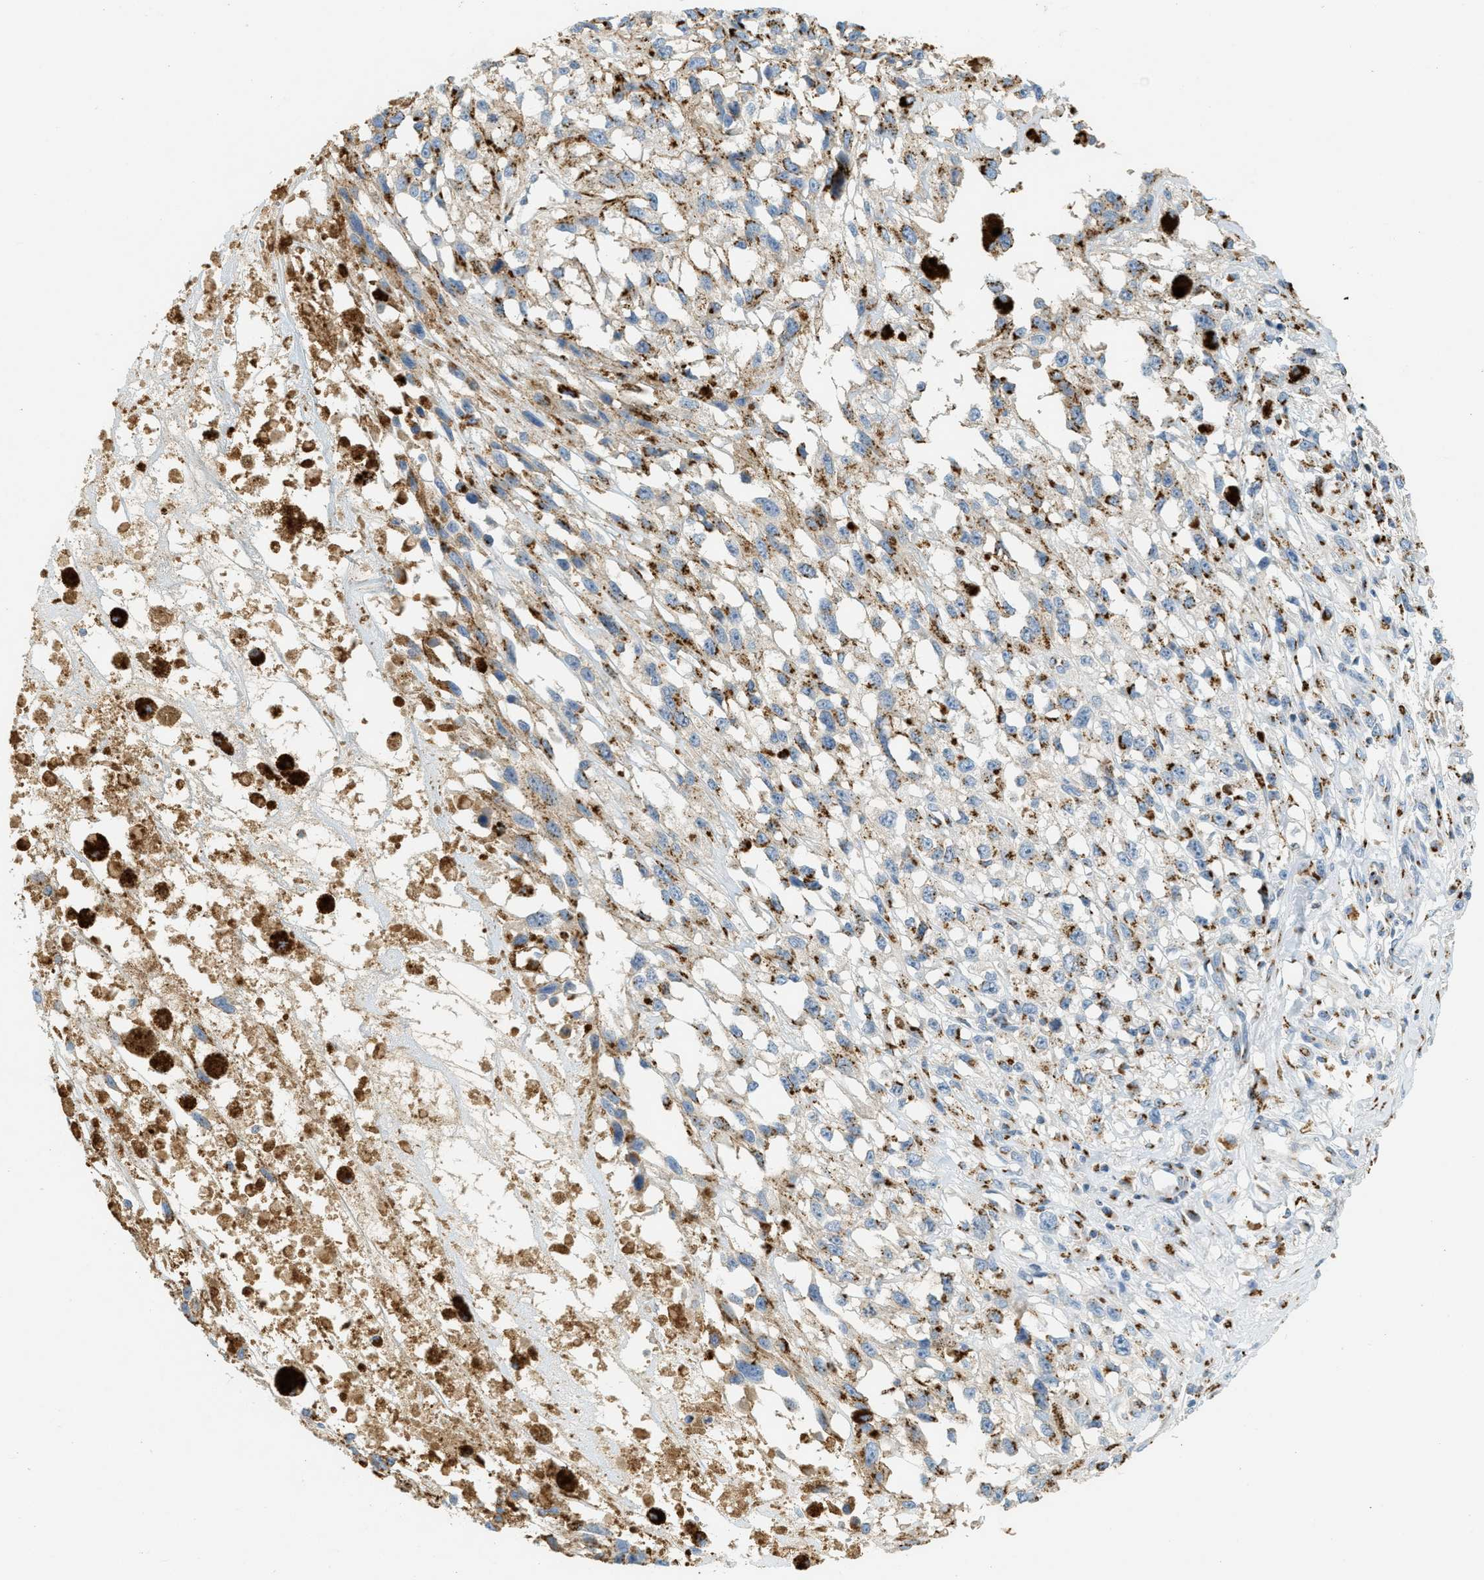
{"staining": {"intensity": "moderate", "quantity": "25%-75%", "location": "cytoplasmic/membranous"}, "tissue": "melanoma", "cell_type": "Tumor cells", "image_type": "cancer", "snomed": [{"axis": "morphology", "description": "Malignant melanoma, Metastatic site"}, {"axis": "topography", "description": "Lymph node"}], "caption": "Moderate cytoplasmic/membranous expression for a protein is identified in approximately 25%-75% of tumor cells of melanoma using IHC.", "gene": "ENTPD4", "patient": {"sex": "male", "age": 59}}